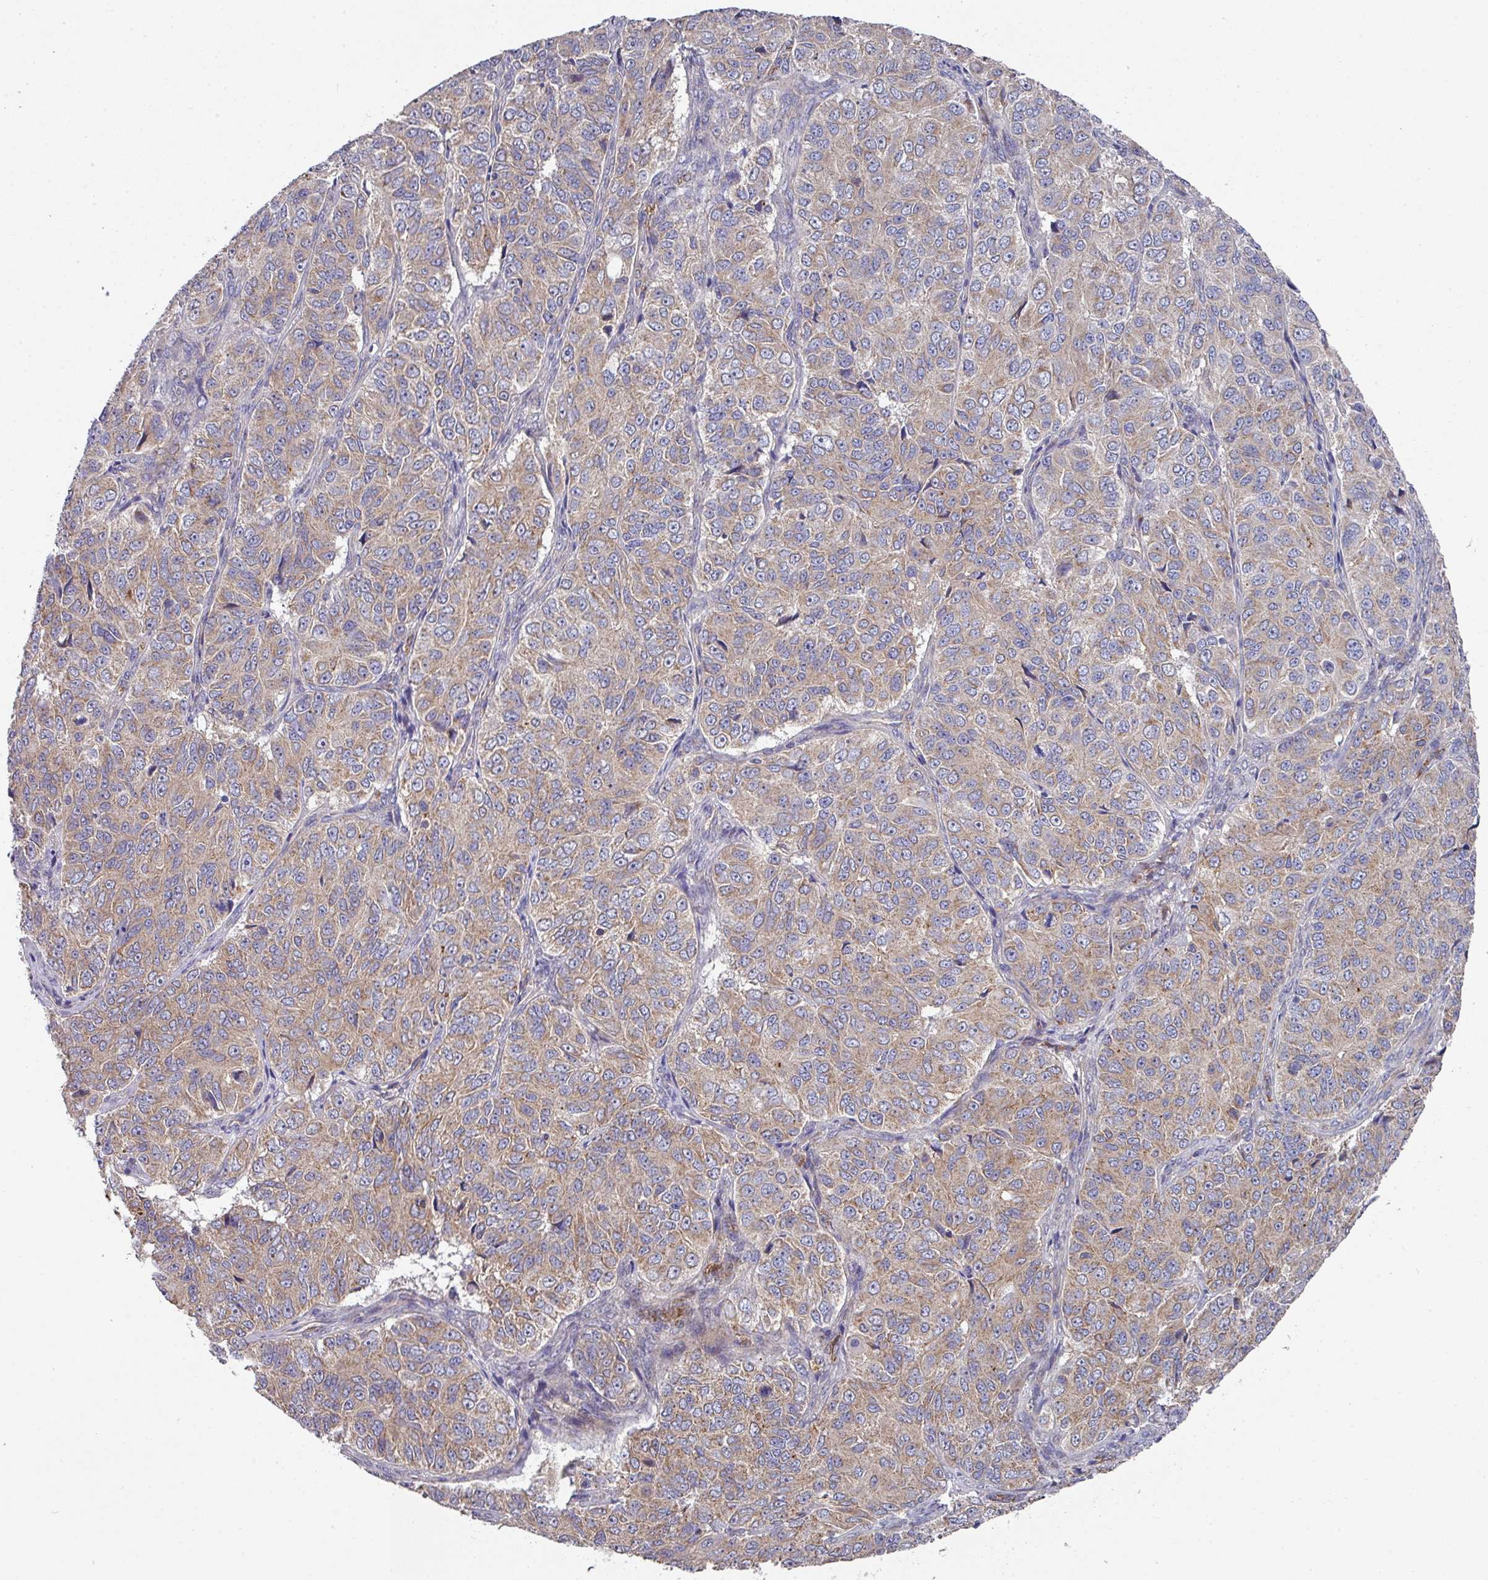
{"staining": {"intensity": "weak", "quantity": ">75%", "location": "cytoplasmic/membranous"}, "tissue": "ovarian cancer", "cell_type": "Tumor cells", "image_type": "cancer", "snomed": [{"axis": "morphology", "description": "Carcinoma, endometroid"}, {"axis": "topography", "description": "Ovary"}], "caption": "The histopathology image exhibits immunohistochemical staining of ovarian cancer. There is weak cytoplasmic/membranous staining is seen in about >75% of tumor cells. (DAB = brown stain, brightfield microscopy at high magnification).", "gene": "DCAF12L2", "patient": {"sex": "female", "age": 51}}